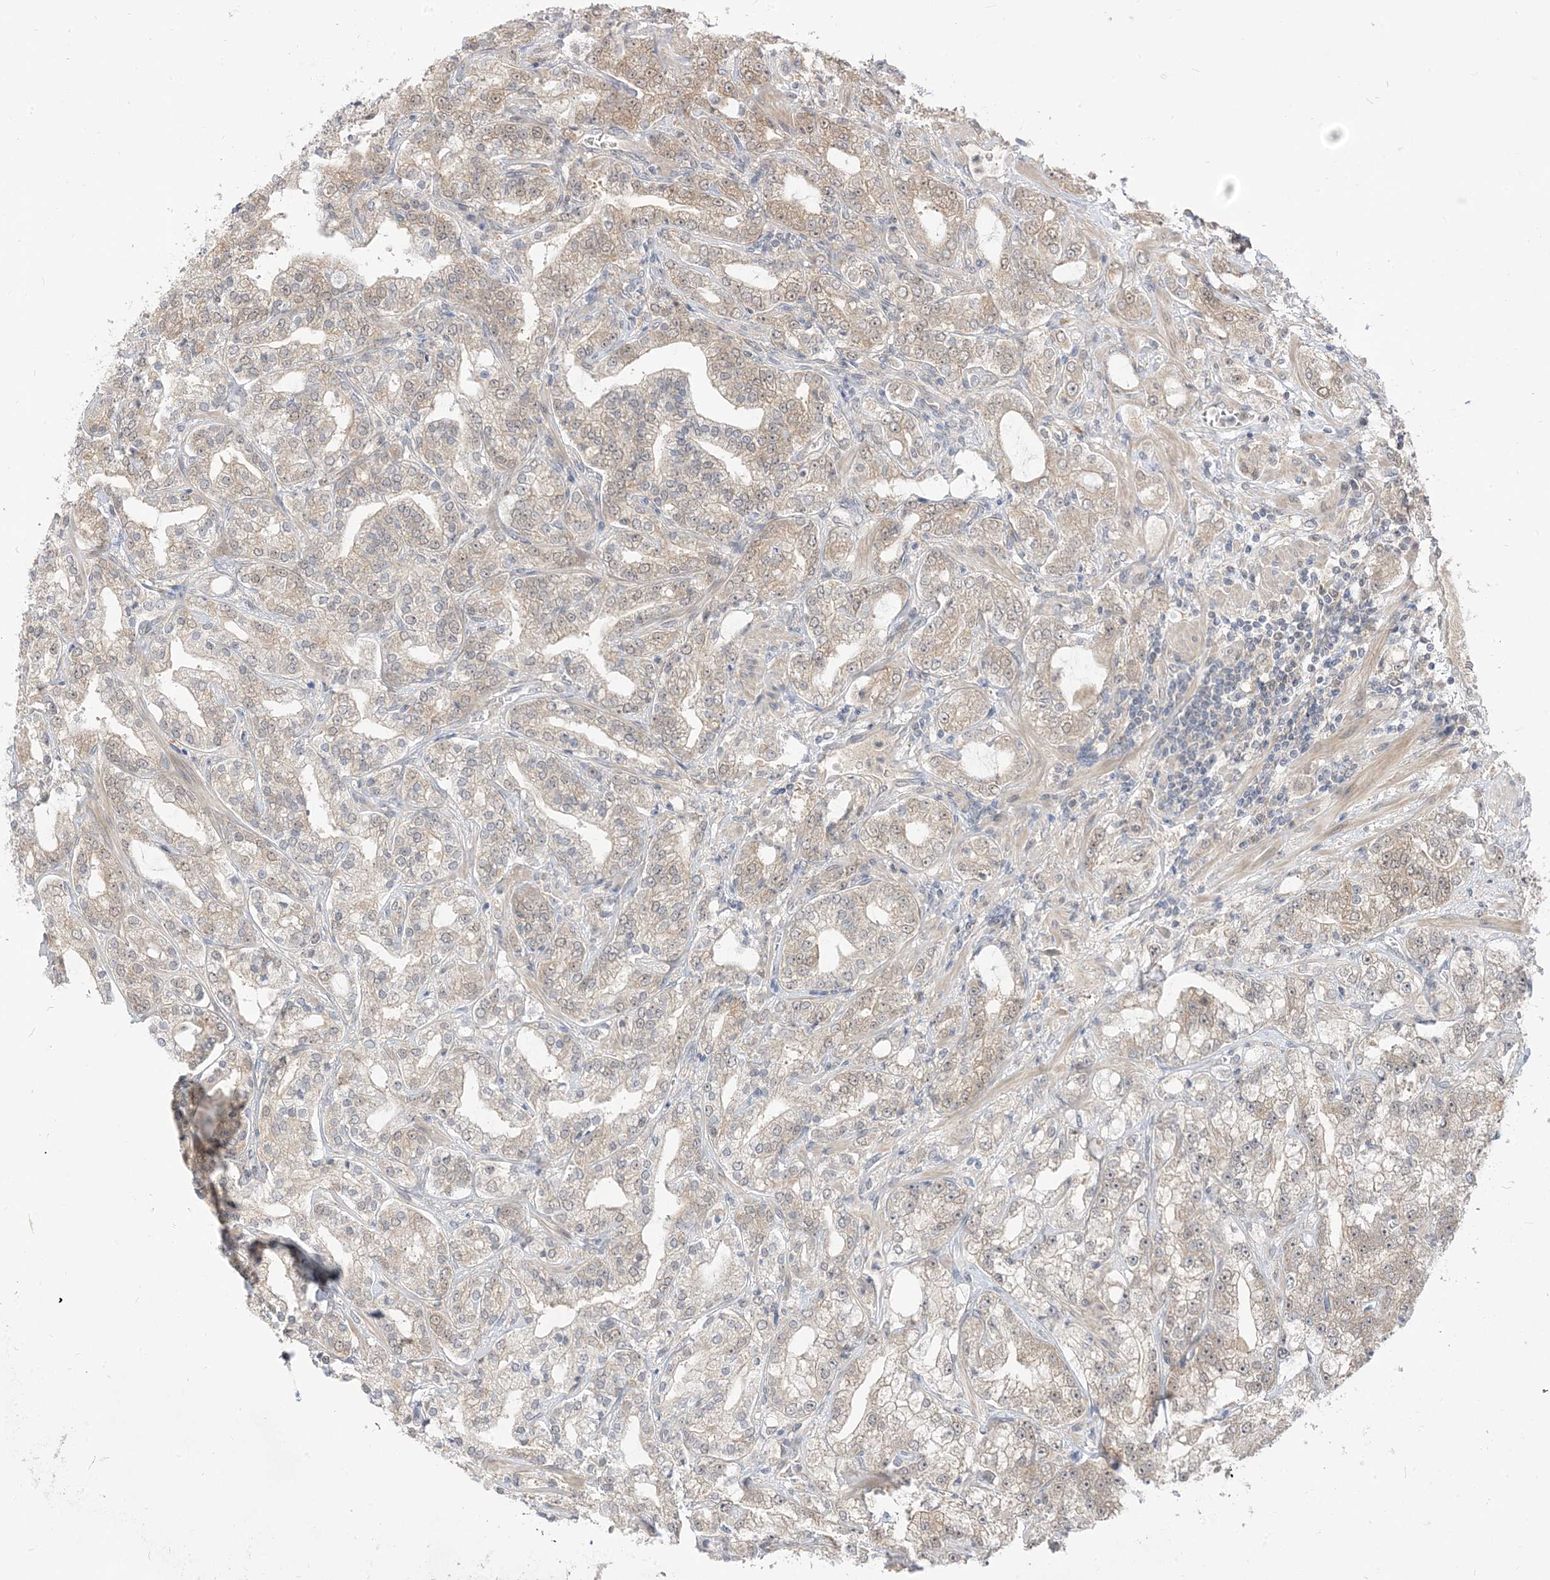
{"staining": {"intensity": "weak", "quantity": "<25%", "location": "cytoplasmic/membranous"}, "tissue": "prostate cancer", "cell_type": "Tumor cells", "image_type": "cancer", "snomed": [{"axis": "morphology", "description": "Adenocarcinoma, High grade"}, {"axis": "topography", "description": "Prostate"}], "caption": "The image reveals no significant positivity in tumor cells of prostate high-grade adenocarcinoma.", "gene": "TBCC", "patient": {"sex": "male", "age": 64}}